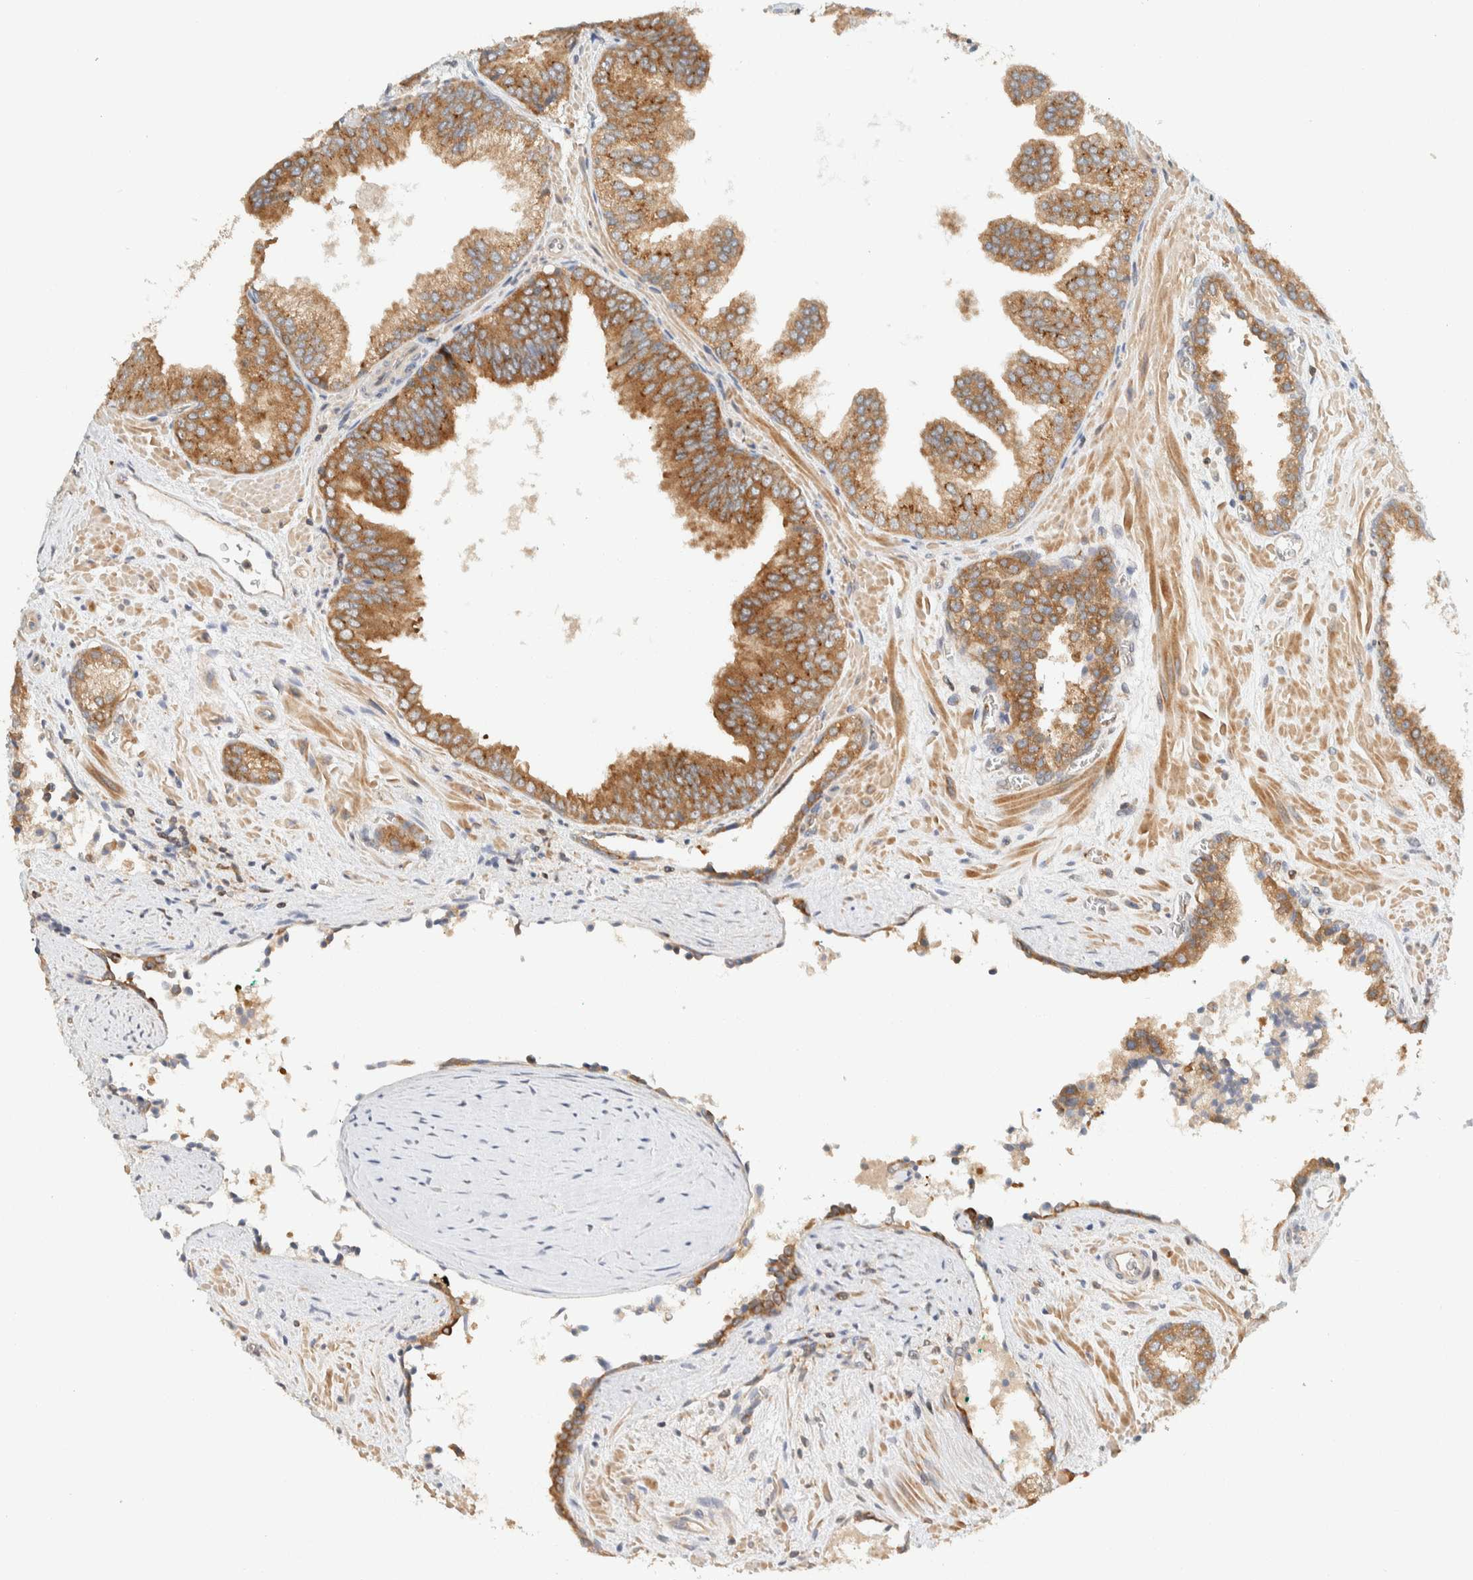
{"staining": {"intensity": "moderate", "quantity": ">75%", "location": "cytoplasmic/membranous"}, "tissue": "prostate cancer", "cell_type": "Tumor cells", "image_type": "cancer", "snomed": [{"axis": "morphology", "description": "Adenocarcinoma, Low grade"}, {"axis": "topography", "description": "Prostate"}], "caption": "Human prostate cancer stained with a protein marker displays moderate staining in tumor cells.", "gene": "ARFGEF1", "patient": {"sex": "male", "age": 71}}